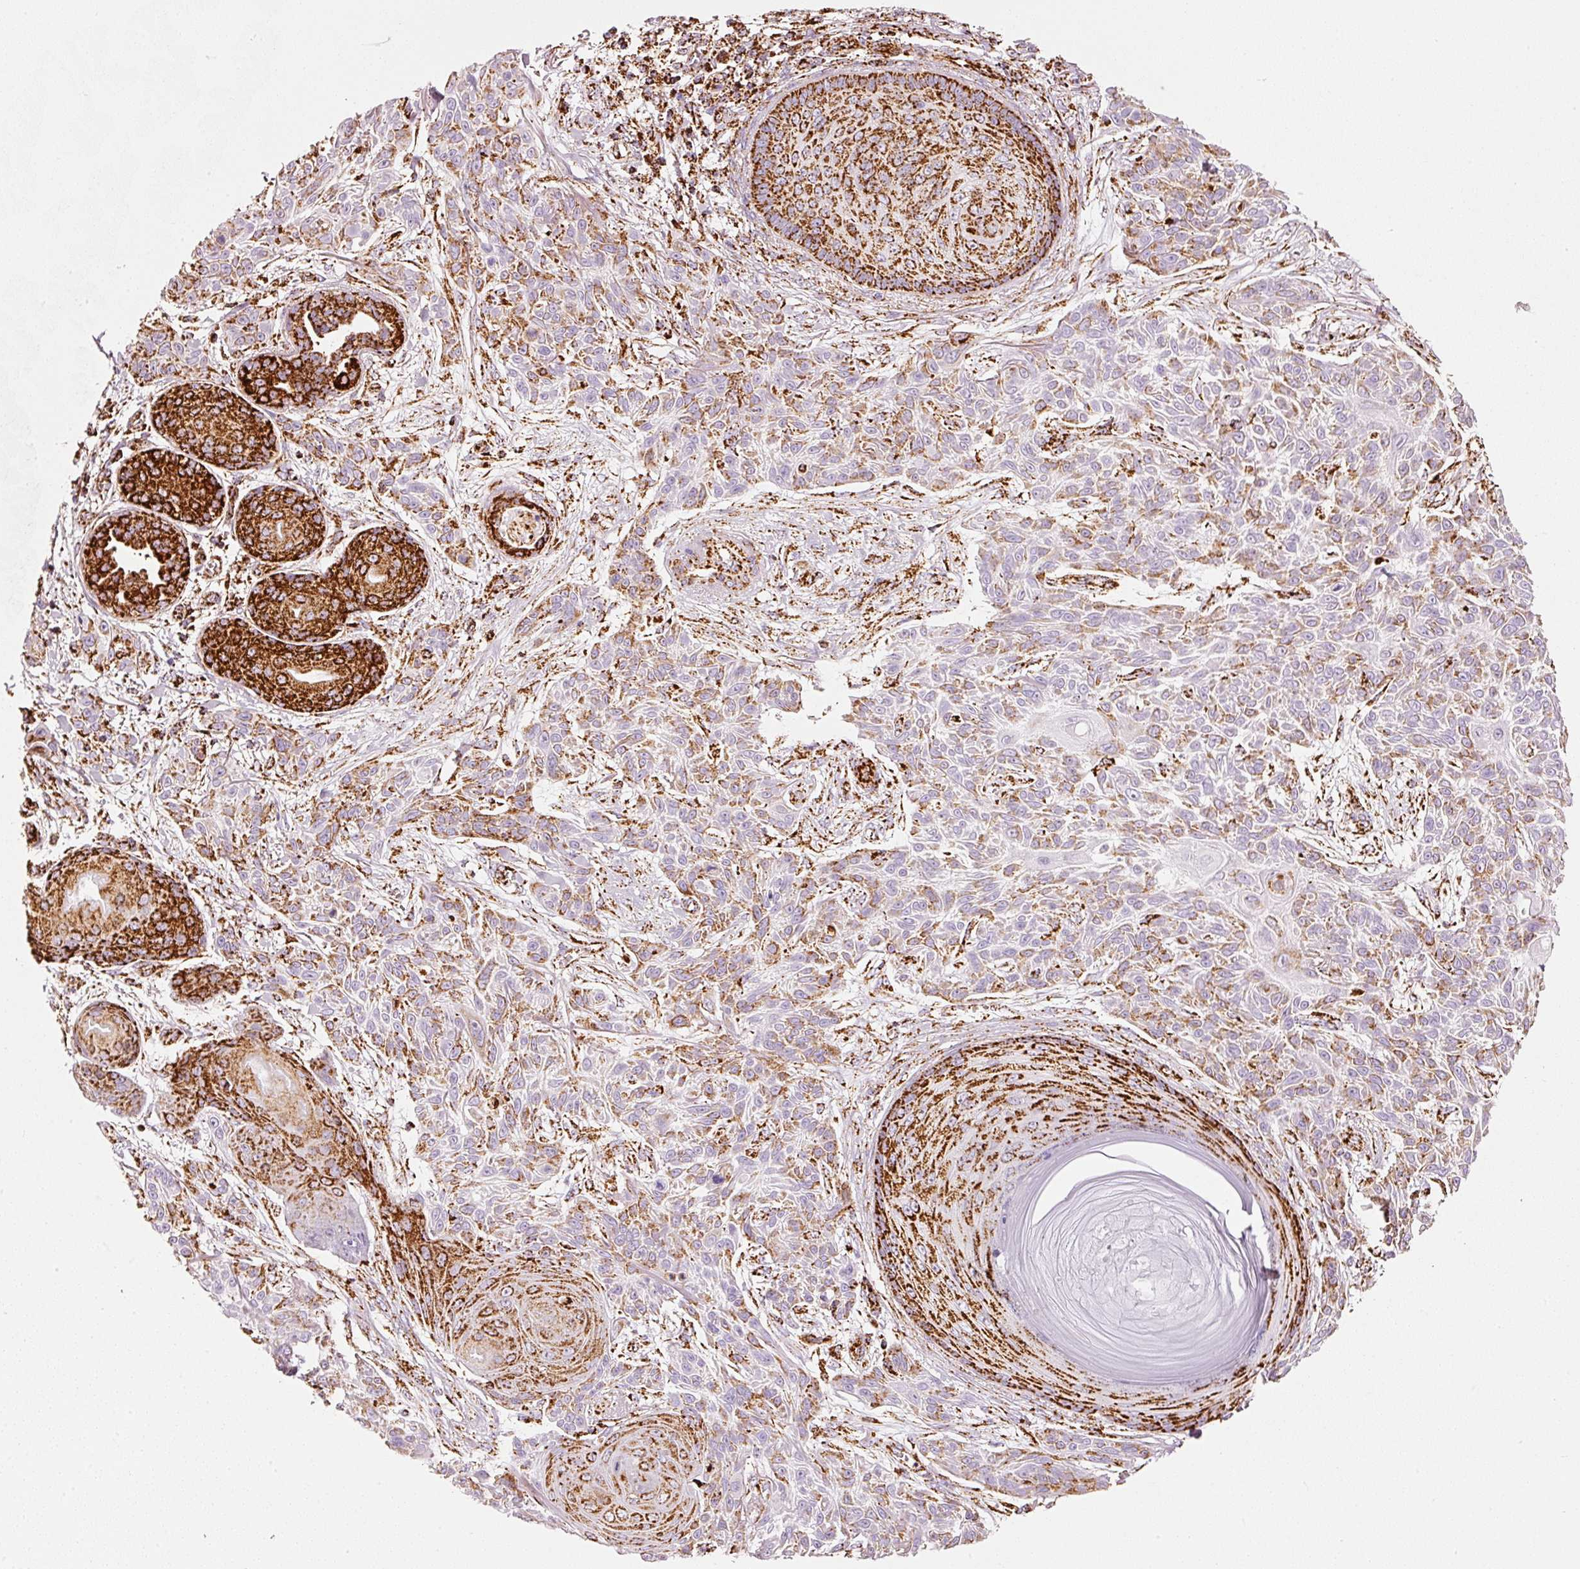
{"staining": {"intensity": "moderate", "quantity": ">75%", "location": "cytoplasmic/membranous"}, "tissue": "skin cancer", "cell_type": "Tumor cells", "image_type": "cancer", "snomed": [{"axis": "morphology", "description": "Squamous cell carcinoma, NOS"}, {"axis": "topography", "description": "Skin"}], "caption": "This is a micrograph of immunohistochemistry (IHC) staining of squamous cell carcinoma (skin), which shows moderate positivity in the cytoplasmic/membranous of tumor cells.", "gene": "MT-CO2", "patient": {"sex": "male", "age": 86}}